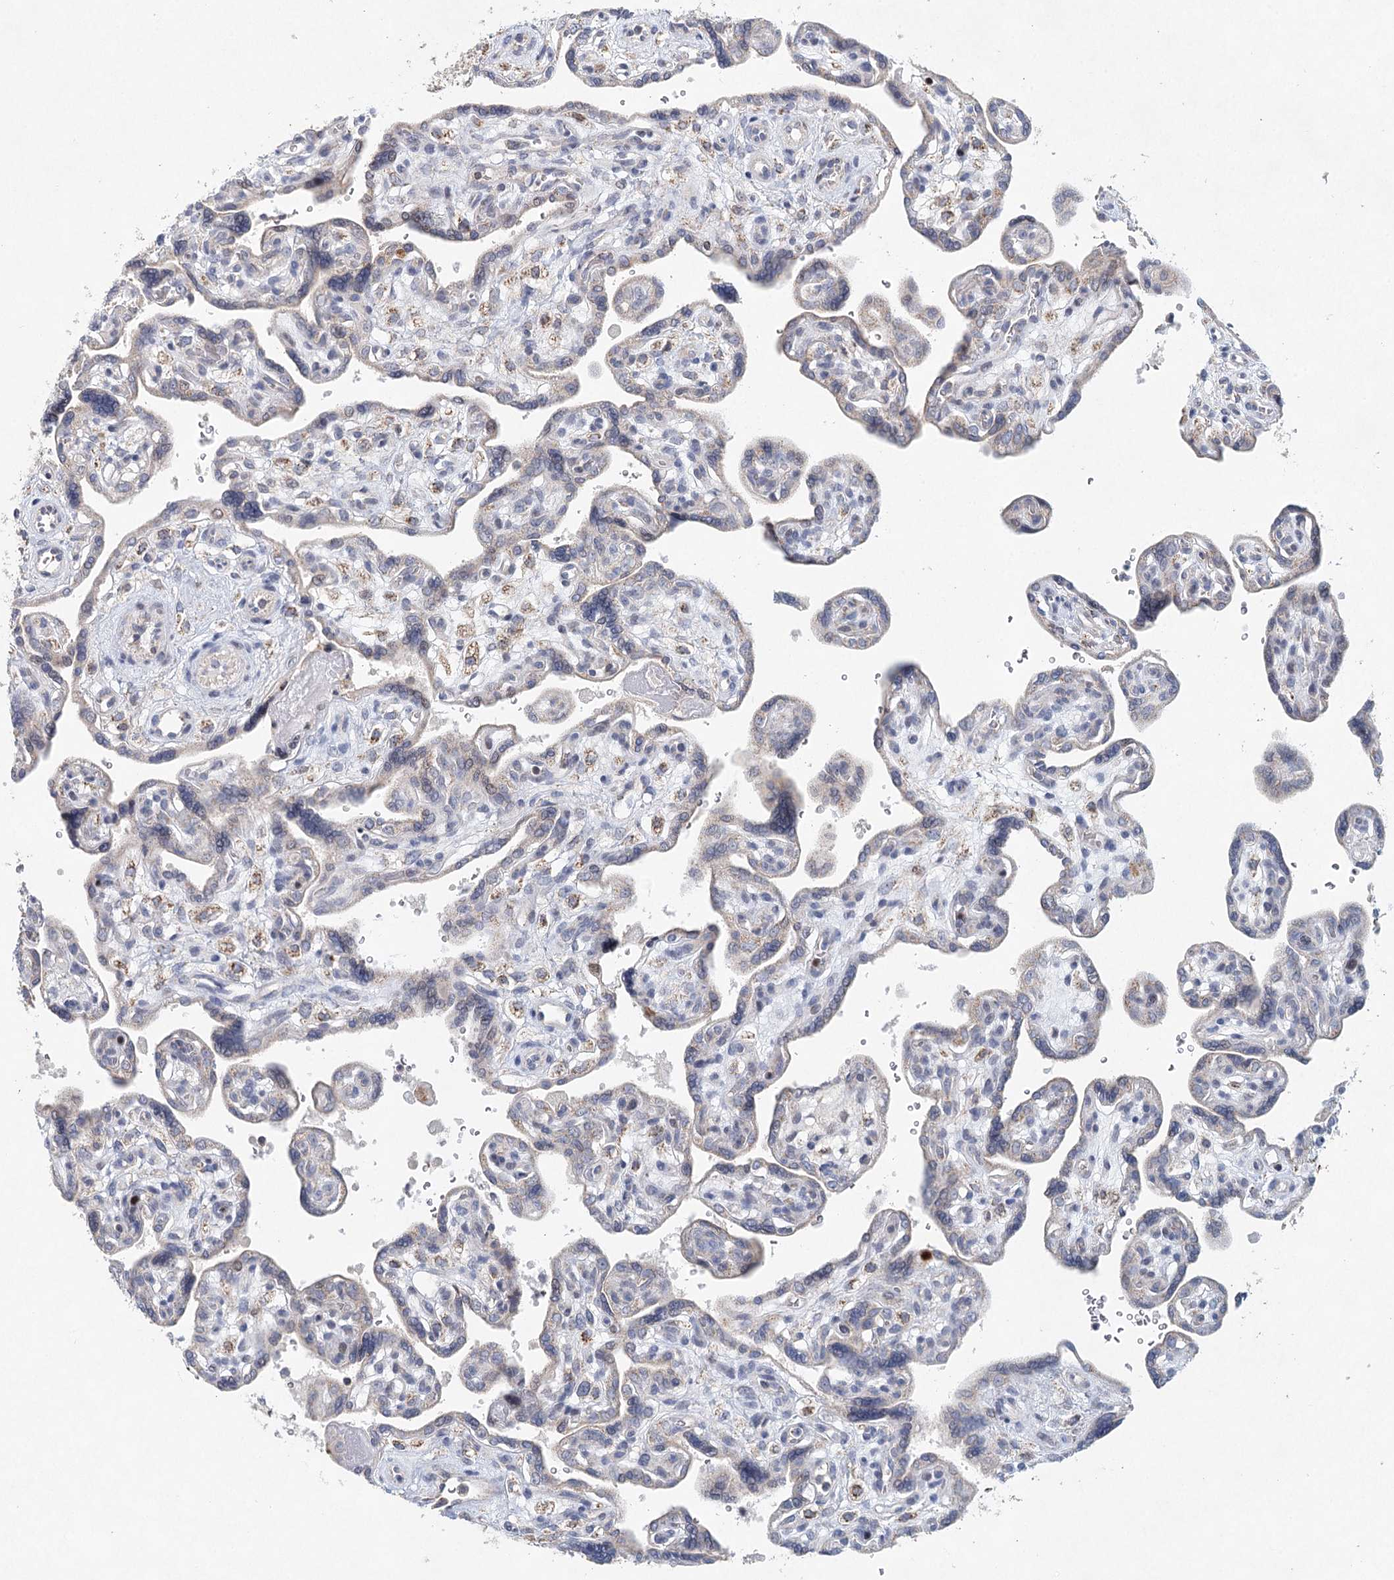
{"staining": {"intensity": "negative", "quantity": "none", "location": "none"}, "tissue": "placenta", "cell_type": "Trophoblastic cells", "image_type": "normal", "snomed": [{"axis": "morphology", "description": "Normal tissue, NOS"}, {"axis": "topography", "description": "Placenta"}], "caption": "The immunohistochemistry (IHC) histopathology image has no significant expression in trophoblastic cells of placenta. (Brightfield microscopy of DAB (3,3'-diaminobenzidine) immunohistochemistry at high magnification).", "gene": "XPO6", "patient": {"sex": "female", "age": 39}}